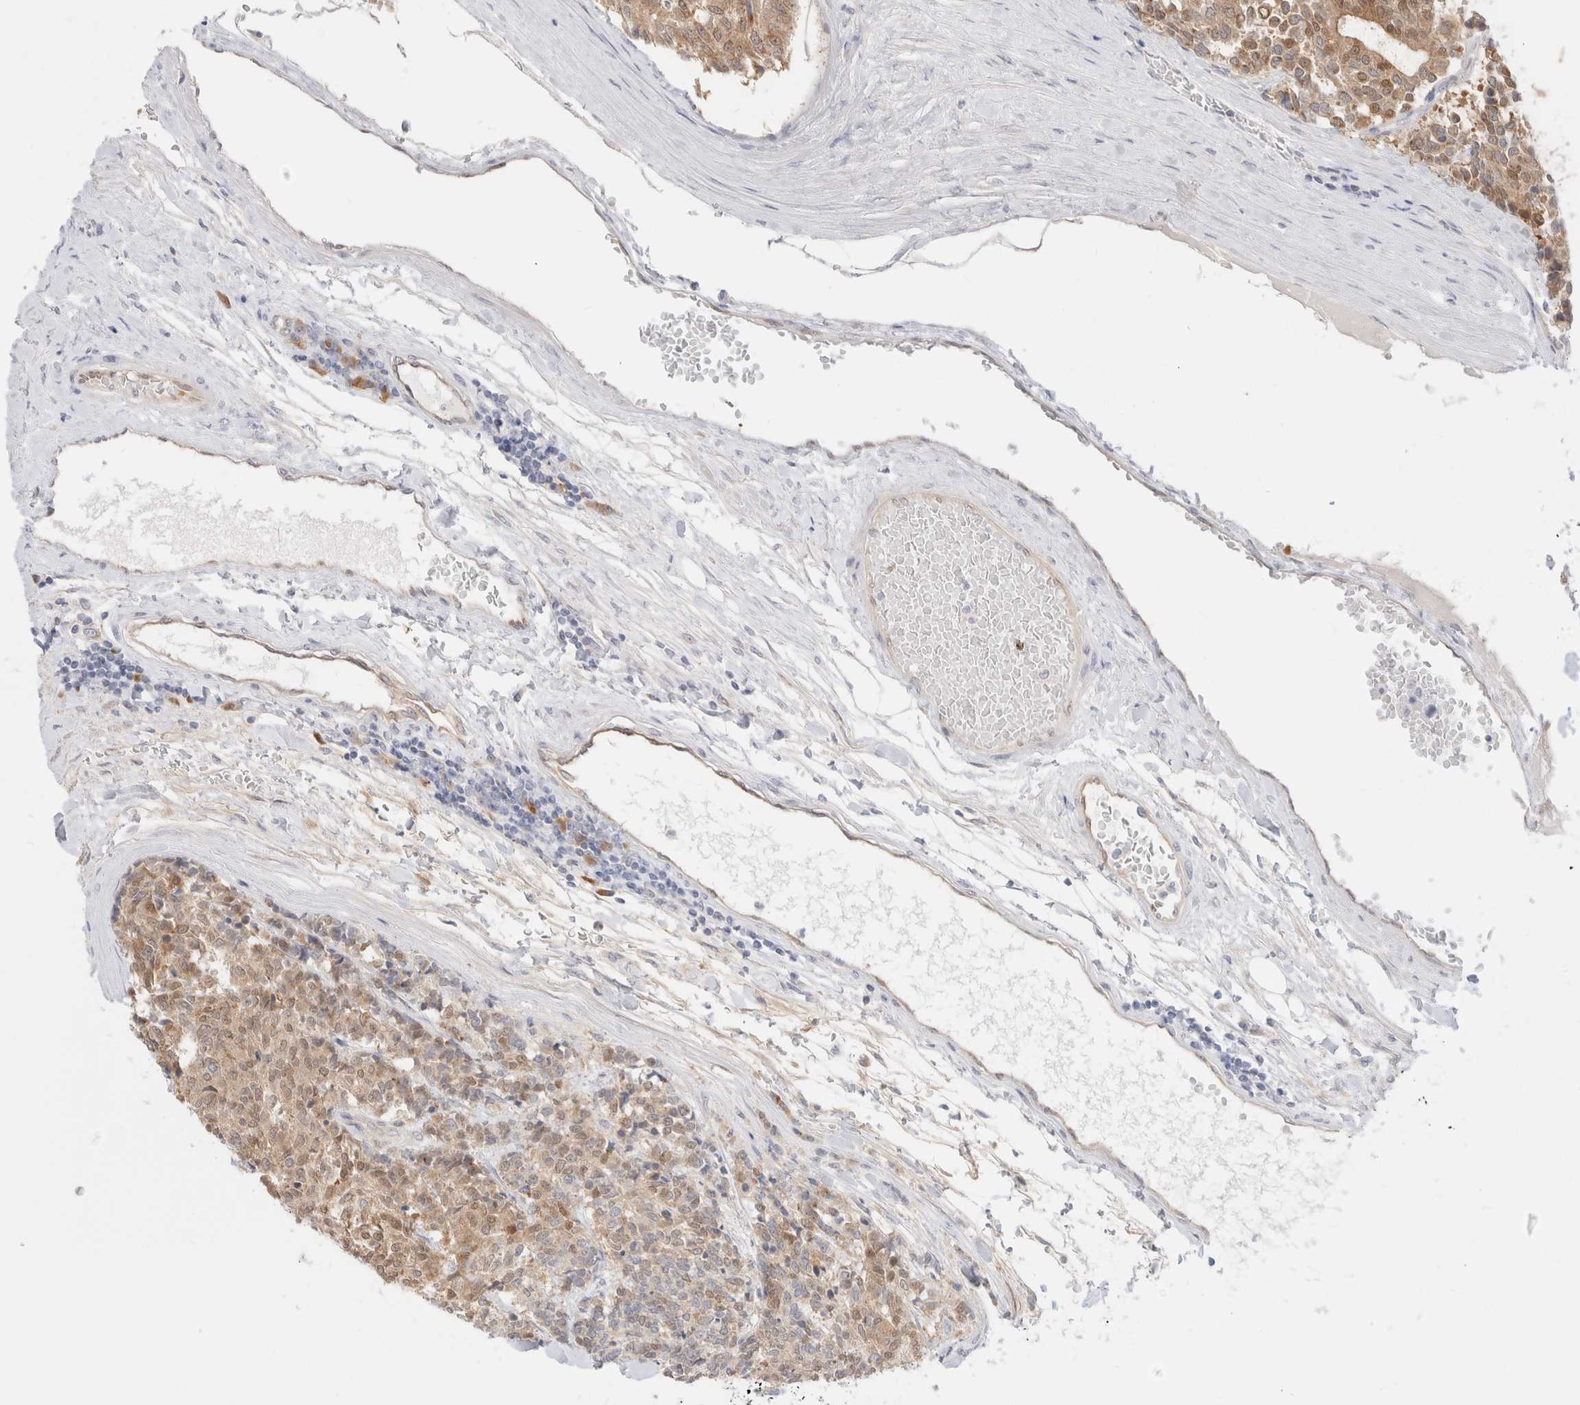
{"staining": {"intensity": "moderate", "quantity": ">75%", "location": "cytoplasmic/membranous"}, "tissue": "carcinoid", "cell_type": "Tumor cells", "image_type": "cancer", "snomed": [{"axis": "morphology", "description": "Carcinoid, malignant, NOS"}, {"axis": "topography", "description": "Pancreas"}], "caption": "Protein expression analysis of human malignant carcinoid reveals moderate cytoplasmic/membranous expression in approximately >75% of tumor cells.", "gene": "EFCAB13", "patient": {"sex": "female", "age": 54}}